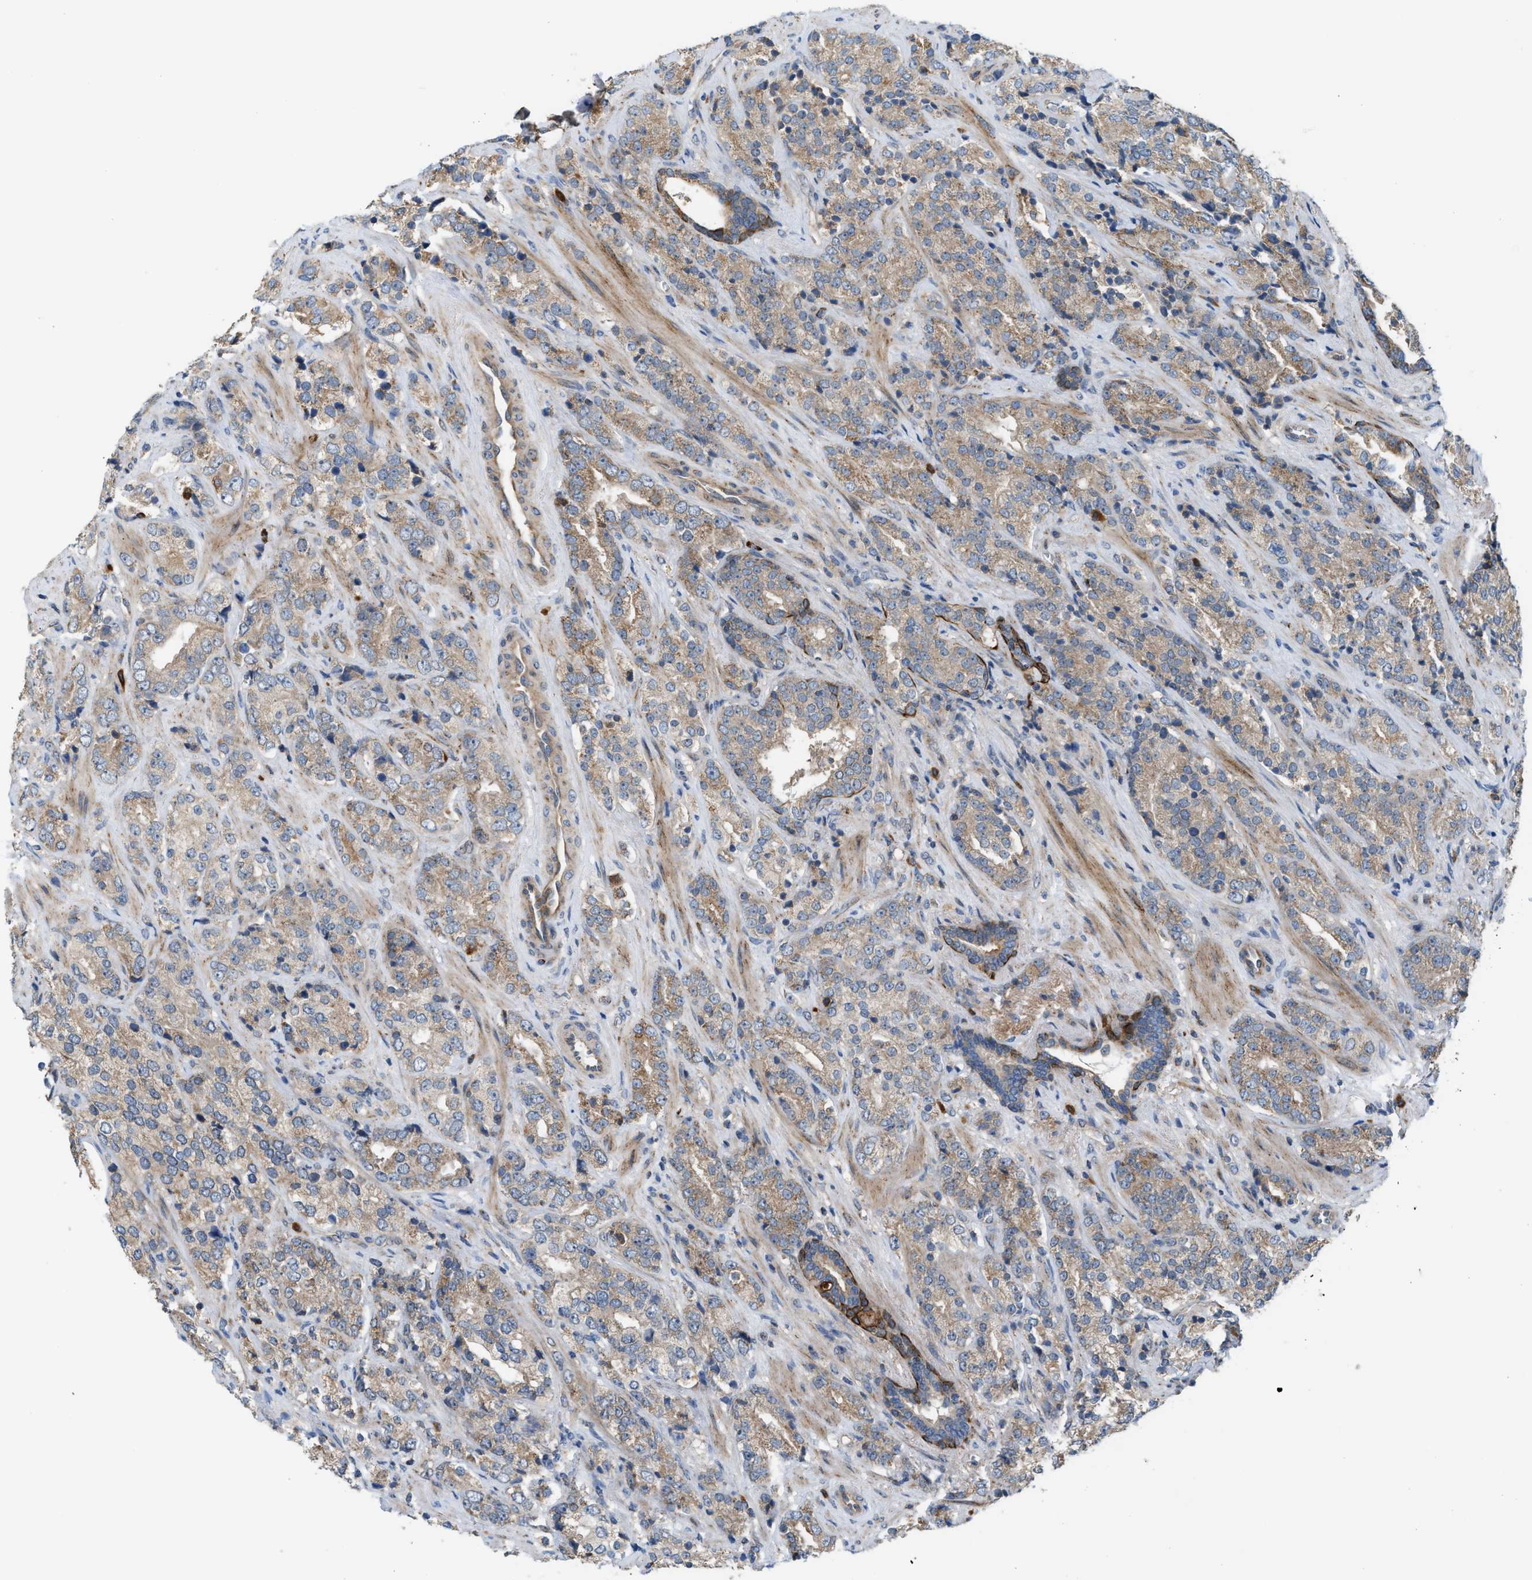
{"staining": {"intensity": "moderate", "quantity": ">75%", "location": "cytoplasmic/membranous"}, "tissue": "prostate cancer", "cell_type": "Tumor cells", "image_type": "cancer", "snomed": [{"axis": "morphology", "description": "Adenocarcinoma, High grade"}, {"axis": "topography", "description": "Prostate"}], "caption": "This photomicrograph exhibits immunohistochemistry (IHC) staining of human prostate cancer, with medium moderate cytoplasmic/membranous staining in about >75% of tumor cells.", "gene": "PDCL", "patient": {"sex": "male", "age": 71}}